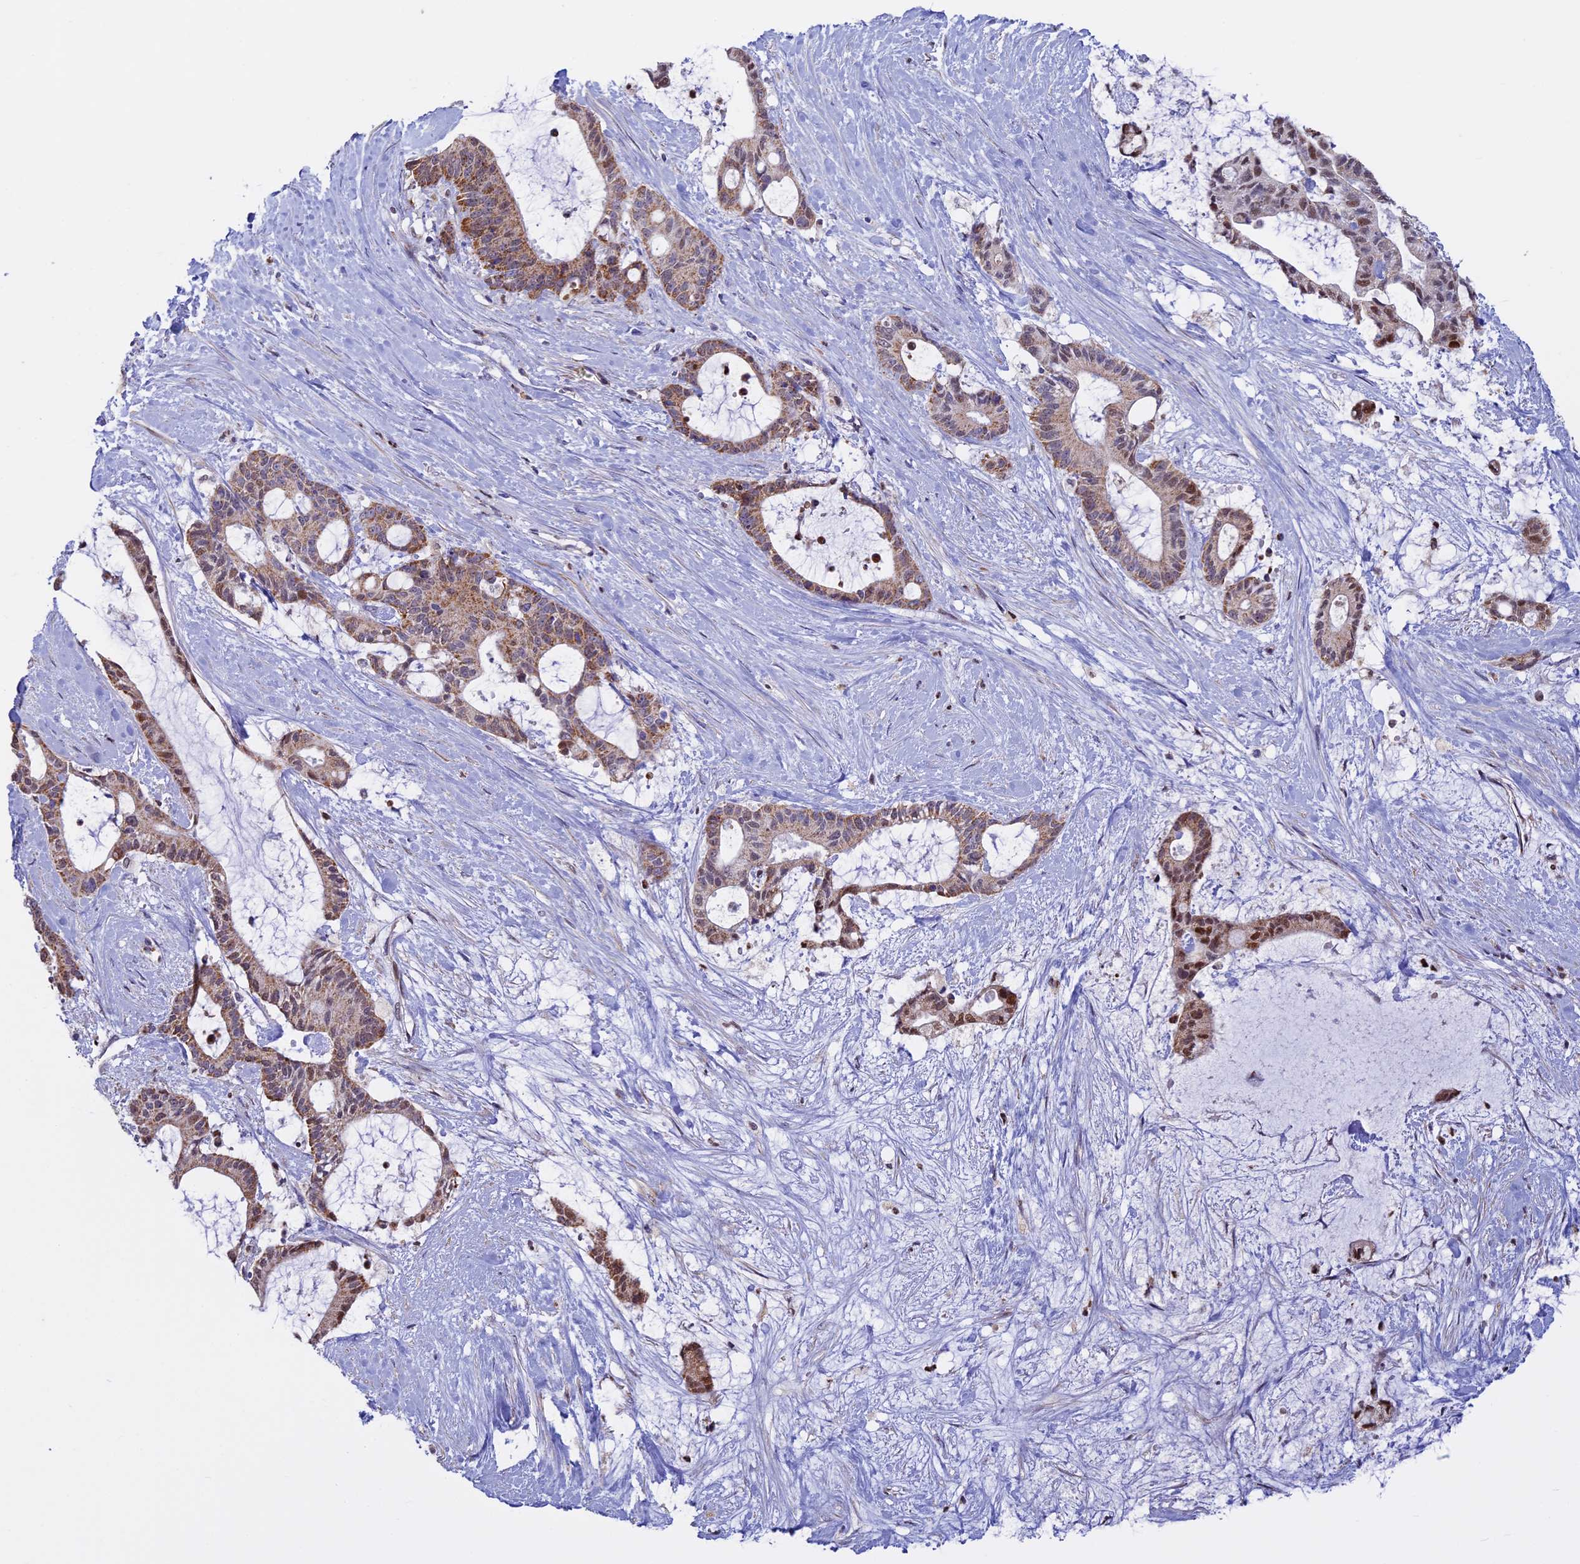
{"staining": {"intensity": "moderate", "quantity": "25%-75%", "location": "cytoplasmic/membranous"}, "tissue": "liver cancer", "cell_type": "Tumor cells", "image_type": "cancer", "snomed": [{"axis": "morphology", "description": "Normal tissue, NOS"}, {"axis": "morphology", "description": "Cholangiocarcinoma"}, {"axis": "topography", "description": "Liver"}, {"axis": "topography", "description": "Peripheral nerve tissue"}], "caption": "Tumor cells exhibit medium levels of moderate cytoplasmic/membranous staining in approximately 25%-75% of cells in human liver cancer (cholangiocarcinoma).", "gene": "ACSS1", "patient": {"sex": "female", "age": 73}}